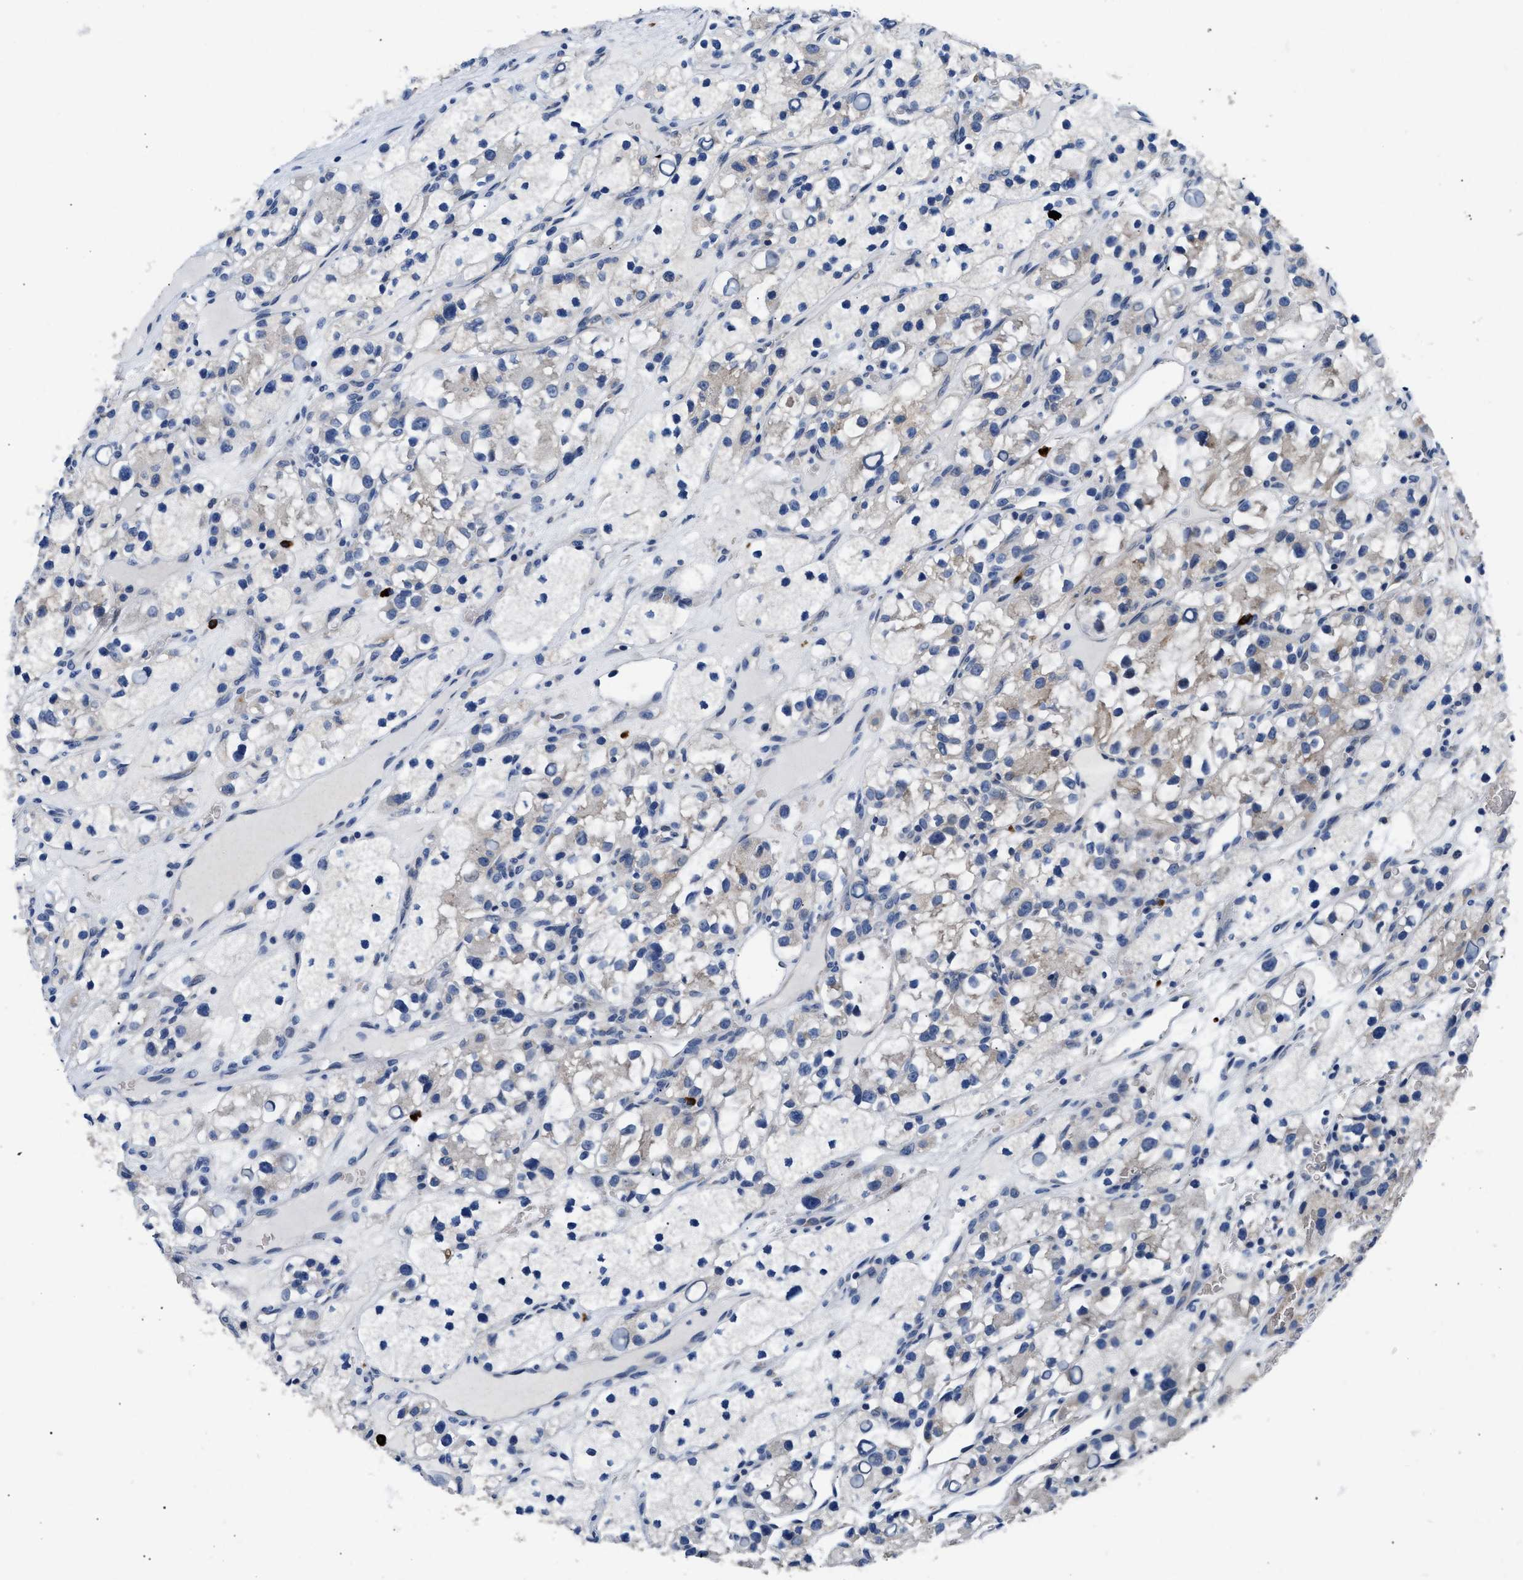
{"staining": {"intensity": "negative", "quantity": "none", "location": "none"}, "tissue": "renal cancer", "cell_type": "Tumor cells", "image_type": "cancer", "snomed": [{"axis": "morphology", "description": "Adenocarcinoma, NOS"}, {"axis": "topography", "description": "Kidney"}], "caption": "Immunohistochemistry of human renal cancer demonstrates no expression in tumor cells. (DAB (3,3'-diaminobenzidine) immunohistochemistry, high magnification).", "gene": "RINT1", "patient": {"sex": "female", "age": 57}}